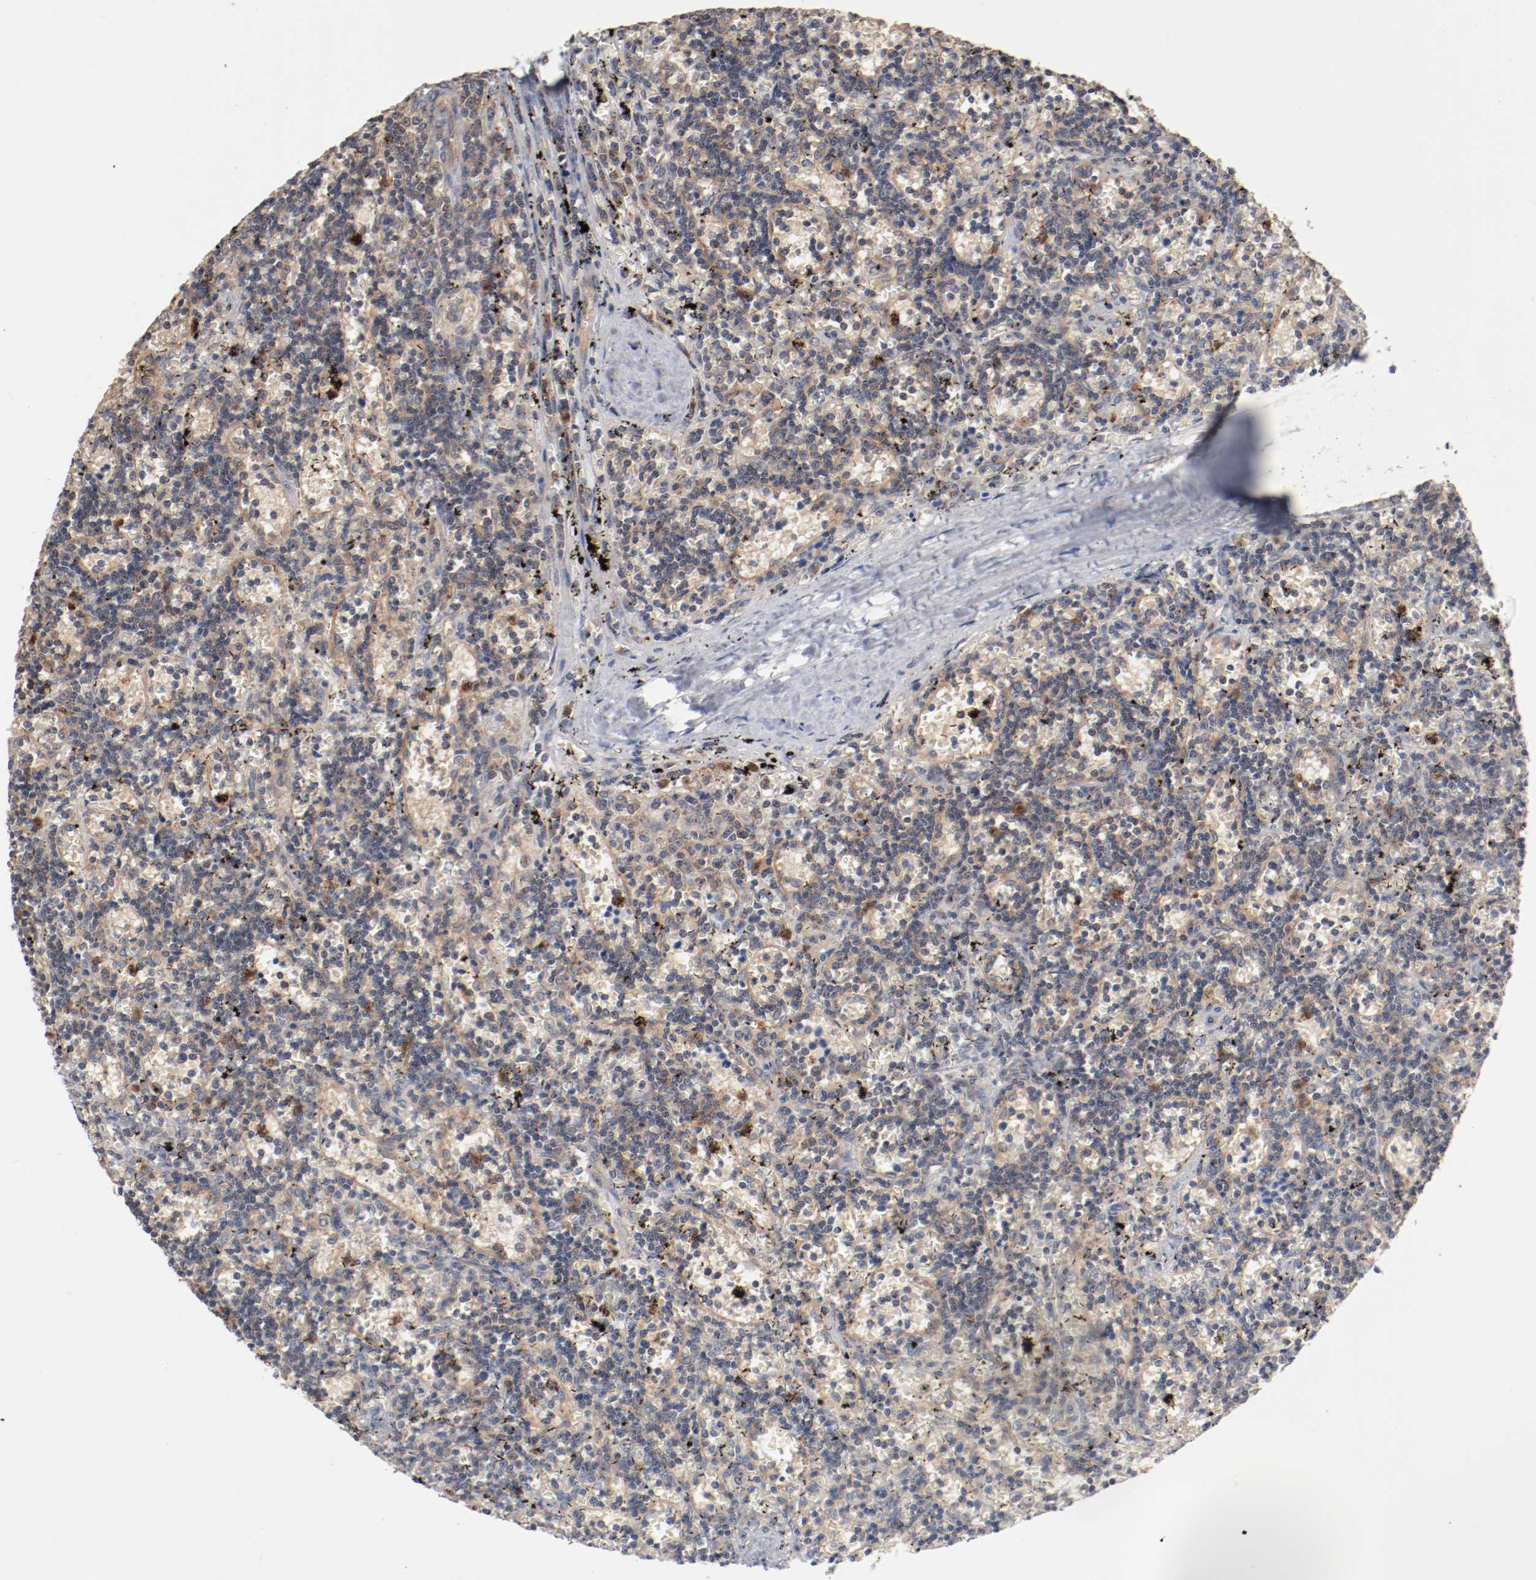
{"staining": {"intensity": "weak", "quantity": "<25%", "location": "cytoplasmic/membranous"}, "tissue": "lymphoma", "cell_type": "Tumor cells", "image_type": "cancer", "snomed": [{"axis": "morphology", "description": "Malignant lymphoma, non-Hodgkin's type, Low grade"}, {"axis": "topography", "description": "Spleen"}], "caption": "Tumor cells show no significant staining in lymphoma.", "gene": "RNASE11", "patient": {"sex": "male", "age": 60}}